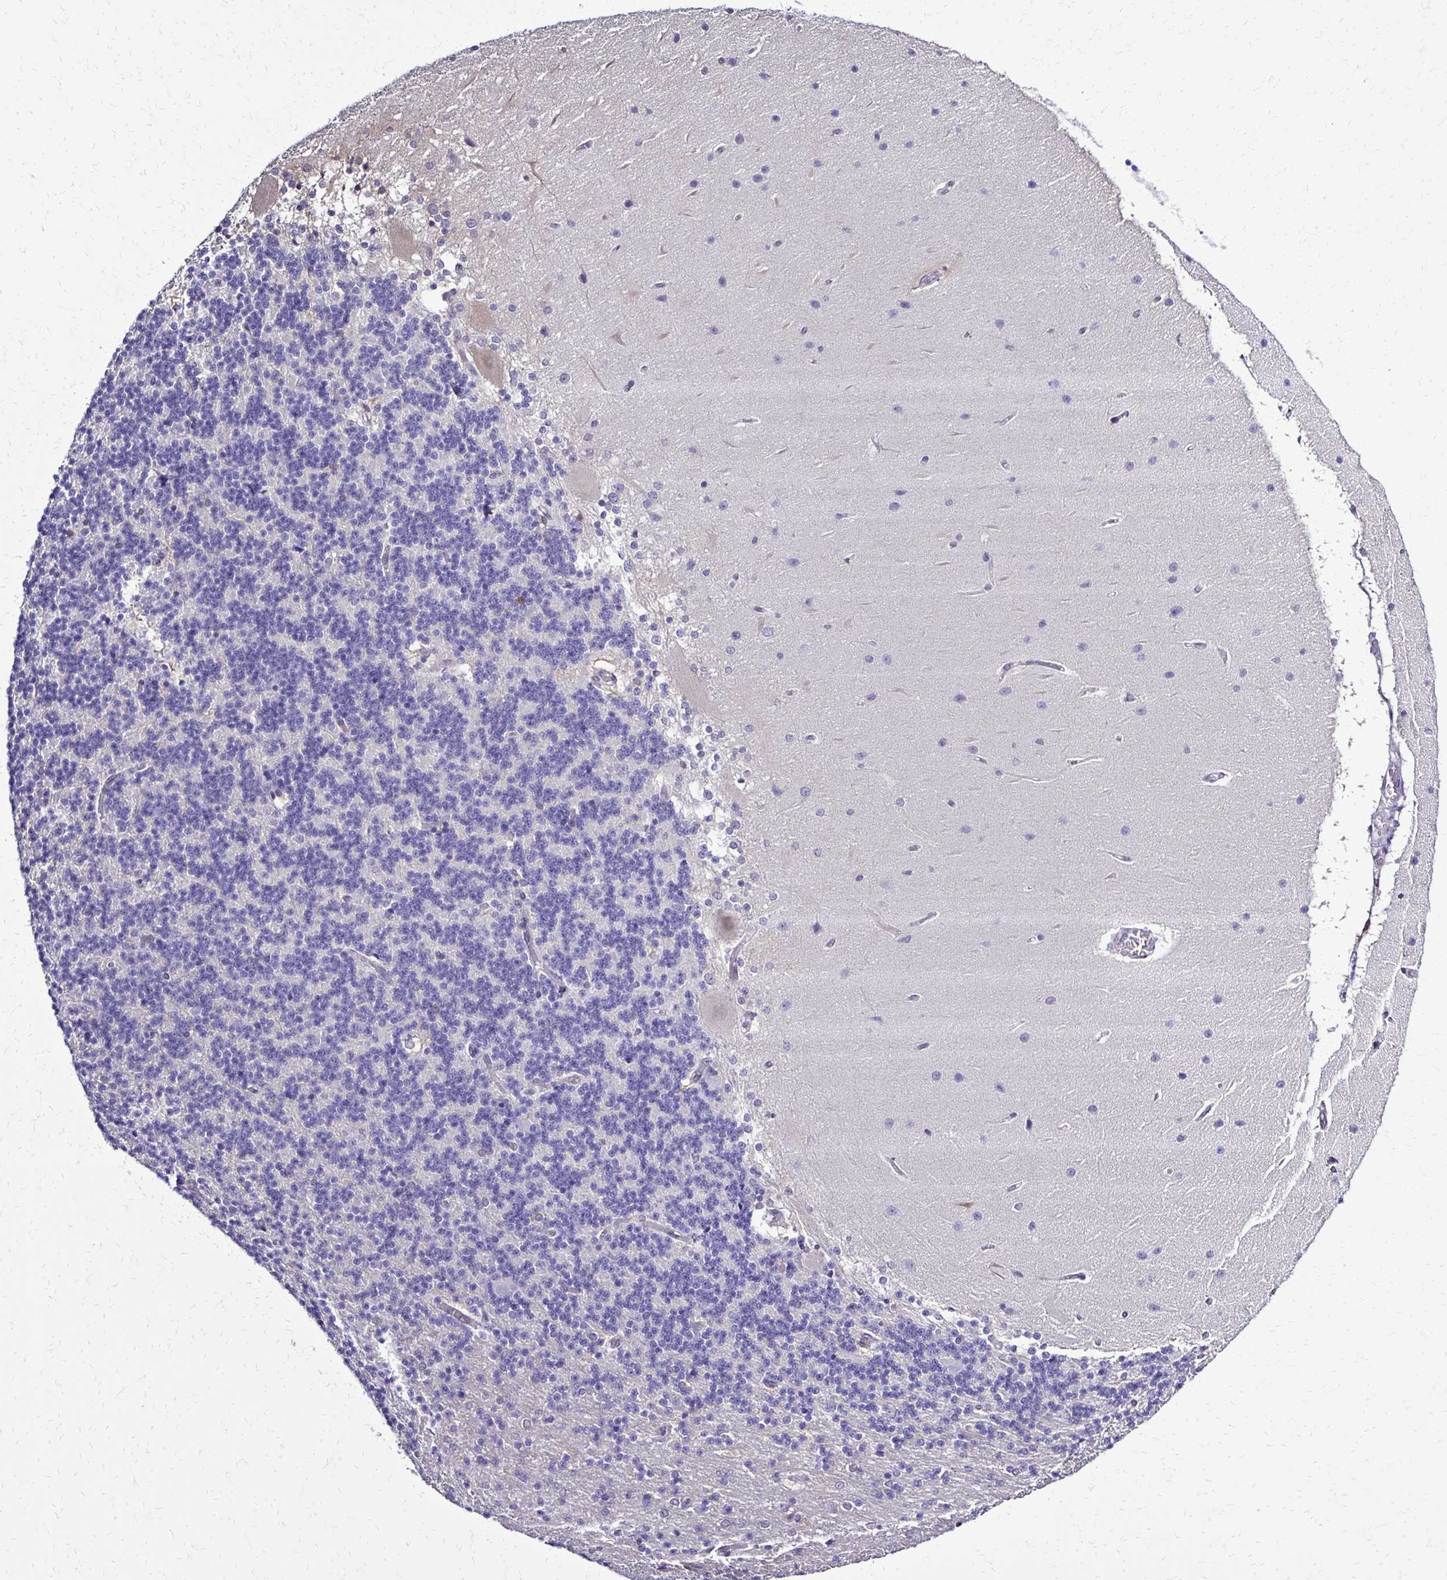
{"staining": {"intensity": "negative", "quantity": "none", "location": "none"}, "tissue": "cerebellum", "cell_type": "Cells in granular layer", "image_type": "normal", "snomed": [{"axis": "morphology", "description": "Normal tissue, NOS"}, {"axis": "topography", "description": "Cerebellum"}], "caption": "An IHC photomicrograph of normal cerebellum is shown. There is no staining in cells in granular layer of cerebellum.", "gene": "RASL11B", "patient": {"sex": "female", "age": 54}}